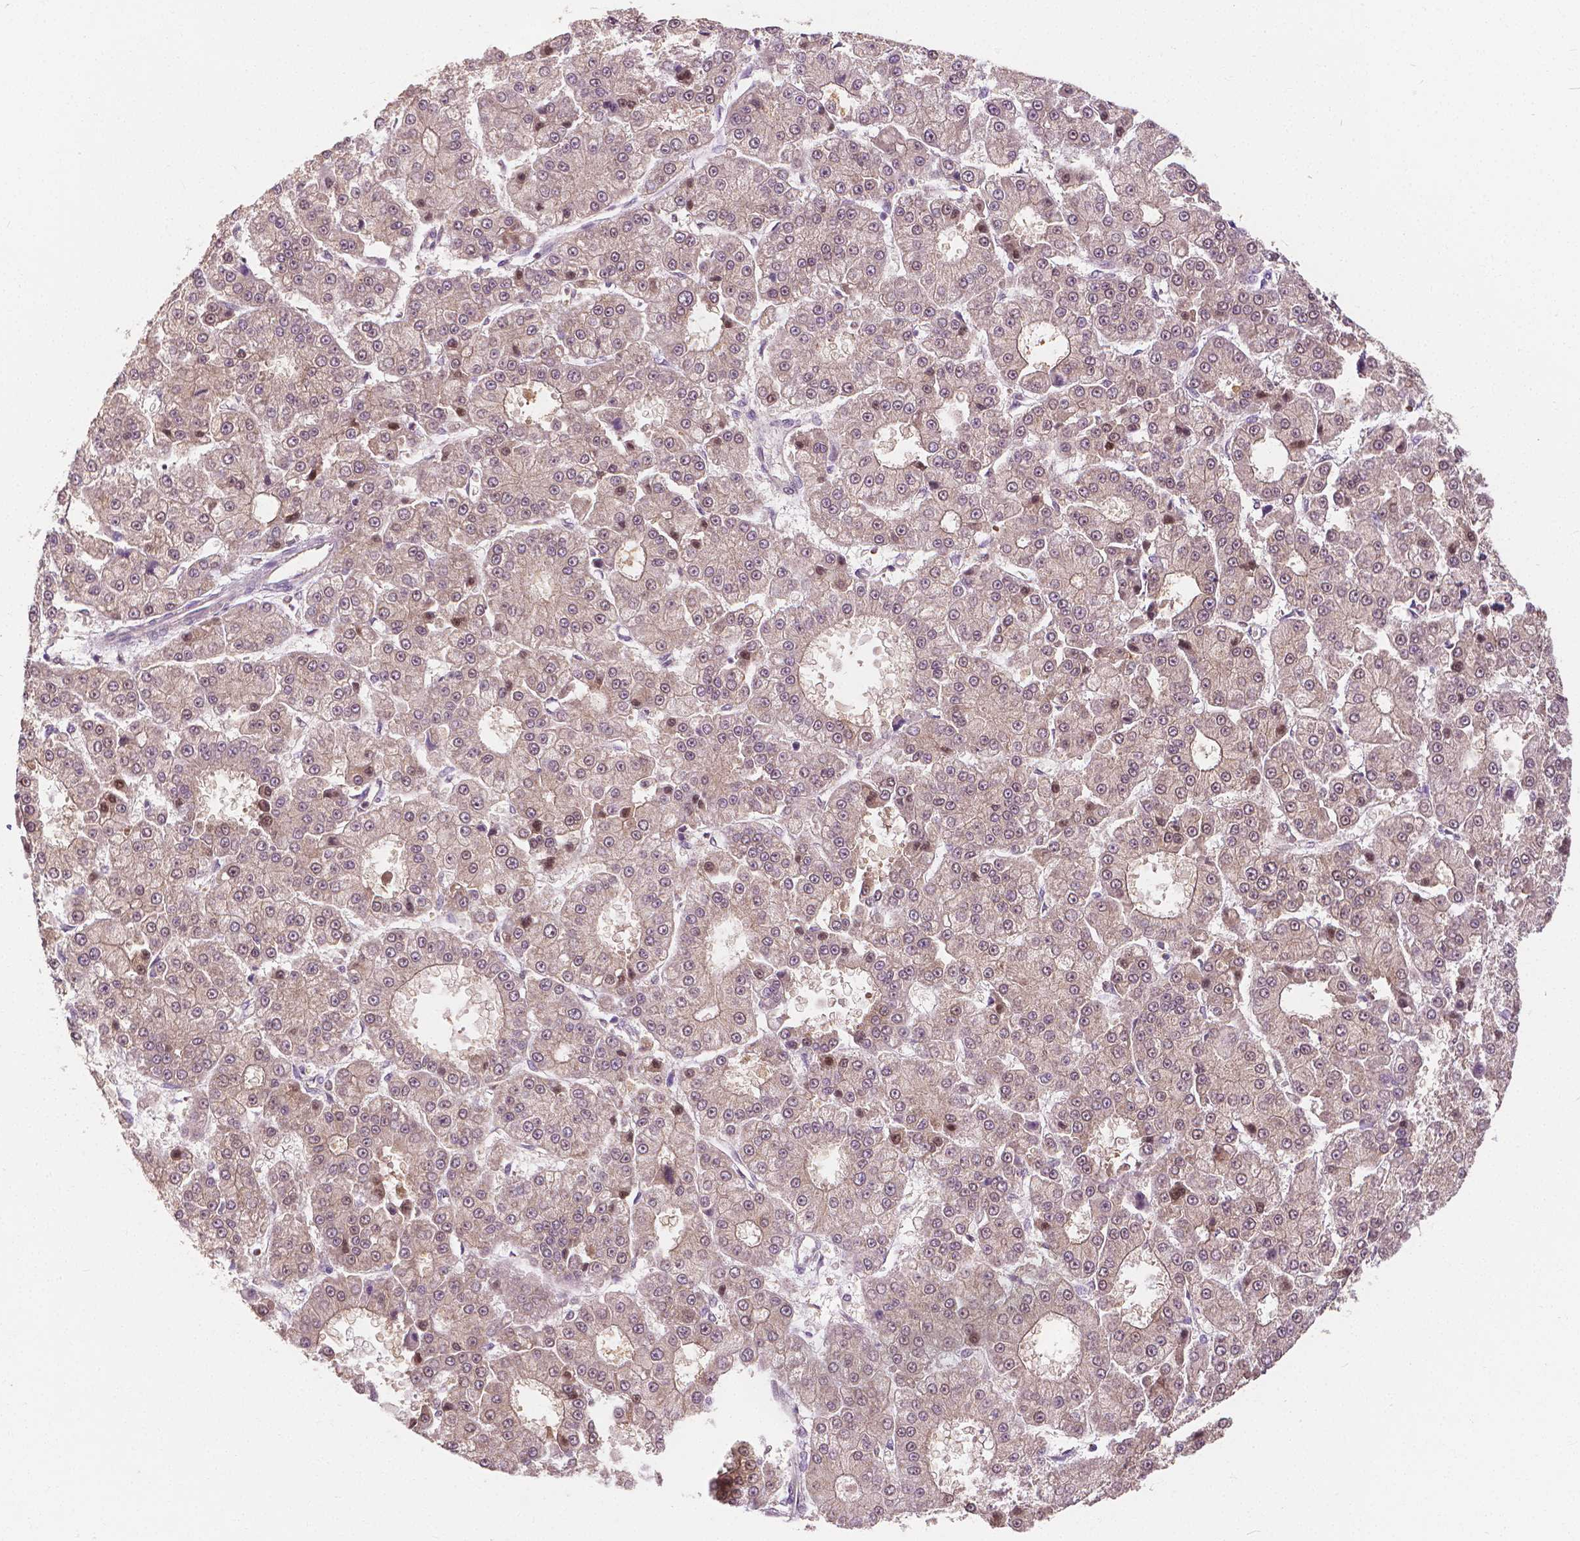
{"staining": {"intensity": "moderate", "quantity": "<25%", "location": "nuclear"}, "tissue": "liver cancer", "cell_type": "Tumor cells", "image_type": "cancer", "snomed": [{"axis": "morphology", "description": "Carcinoma, Hepatocellular, NOS"}, {"axis": "topography", "description": "Liver"}], "caption": "This is a micrograph of IHC staining of hepatocellular carcinoma (liver), which shows moderate expression in the nuclear of tumor cells.", "gene": "NAPRT", "patient": {"sex": "male", "age": 70}}